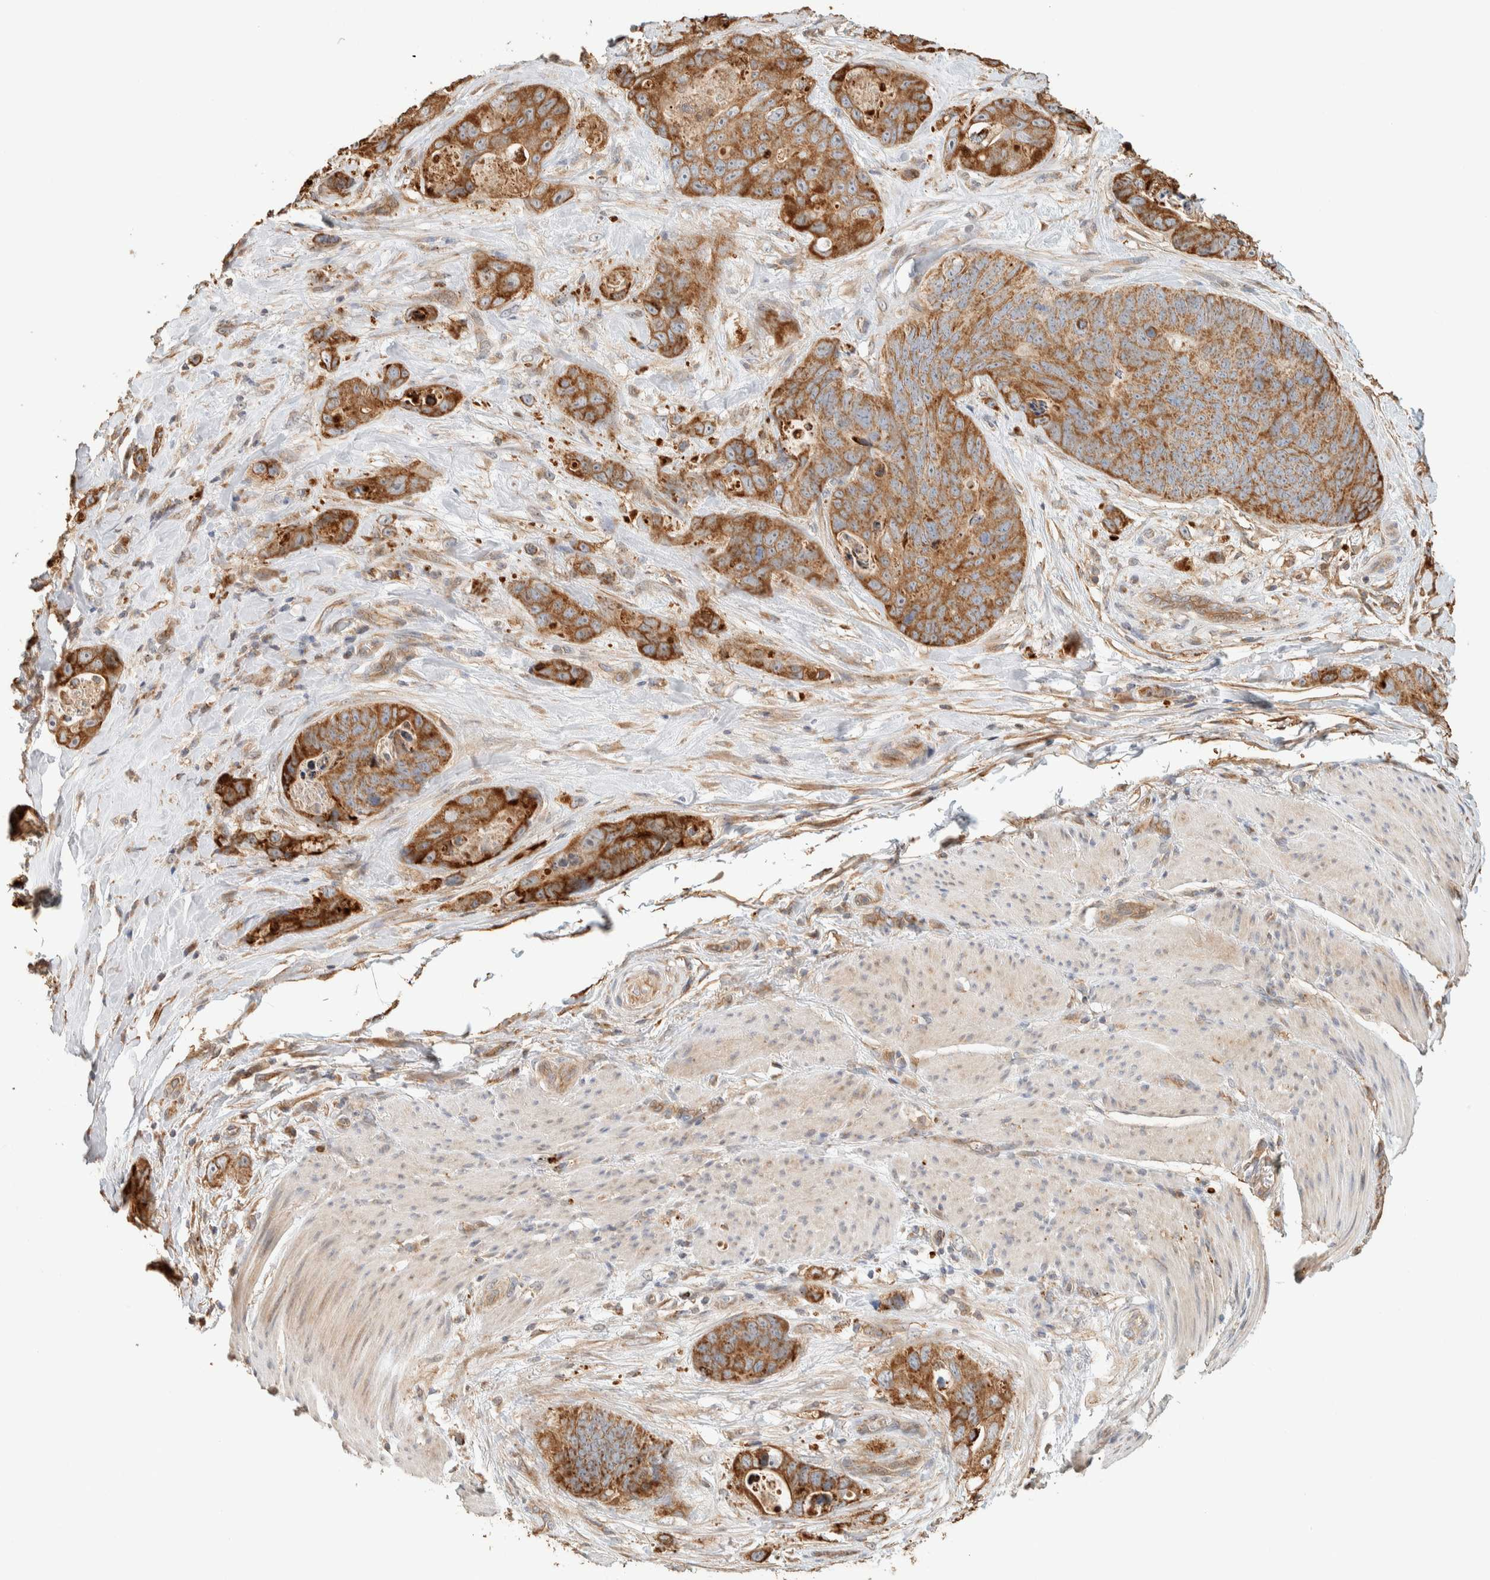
{"staining": {"intensity": "moderate", "quantity": ">75%", "location": "cytoplasmic/membranous"}, "tissue": "stomach cancer", "cell_type": "Tumor cells", "image_type": "cancer", "snomed": [{"axis": "morphology", "description": "Normal tissue, NOS"}, {"axis": "morphology", "description": "Adenocarcinoma, NOS"}, {"axis": "topography", "description": "Stomach"}], "caption": "IHC histopathology image of neoplastic tissue: human stomach cancer (adenocarcinoma) stained using IHC reveals medium levels of moderate protein expression localized specifically in the cytoplasmic/membranous of tumor cells, appearing as a cytoplasmic/membranous brown color.", "gene": "KIF9", "patient": {"sex": "female", "age": 89}}